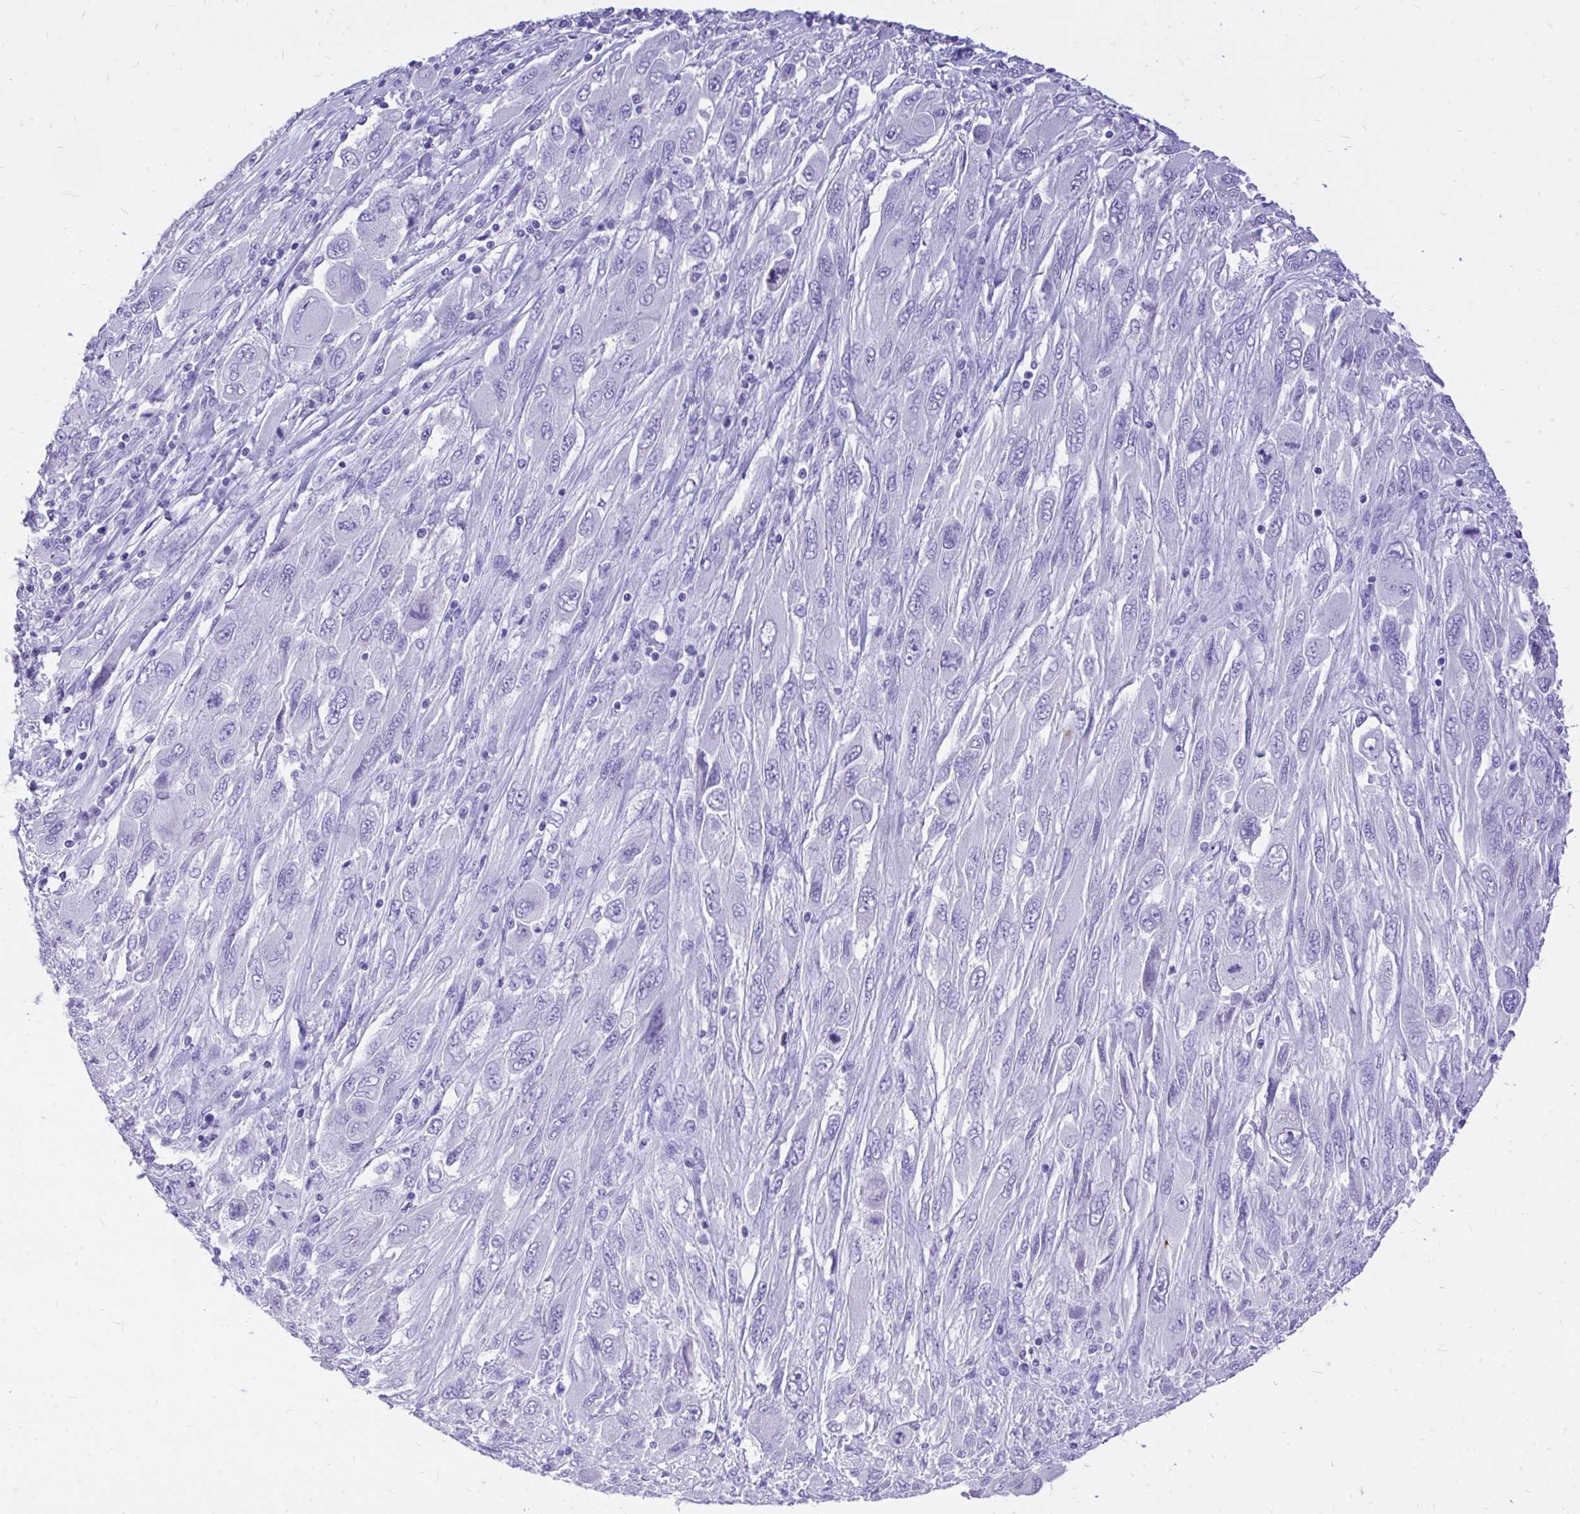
{"staining": {"intensity": "negative", "quantity": "none", "location": "none"}, "tissue": "melanoma", "cell_type": "Tumor cells", "image_type": "cancer", "snomed": [{"axis": "morphology", "description": "Malignant melanoma, NOS"}, {"axis": "topography", "description": "Skin"}], "caption": "This is a micrograph of immunohistochemistry (IHC) staining of malignant melanoma, which shows no staining in tumor cells.", "gene": "MON1A", "patient": {"sex": "female", "age": 91}}